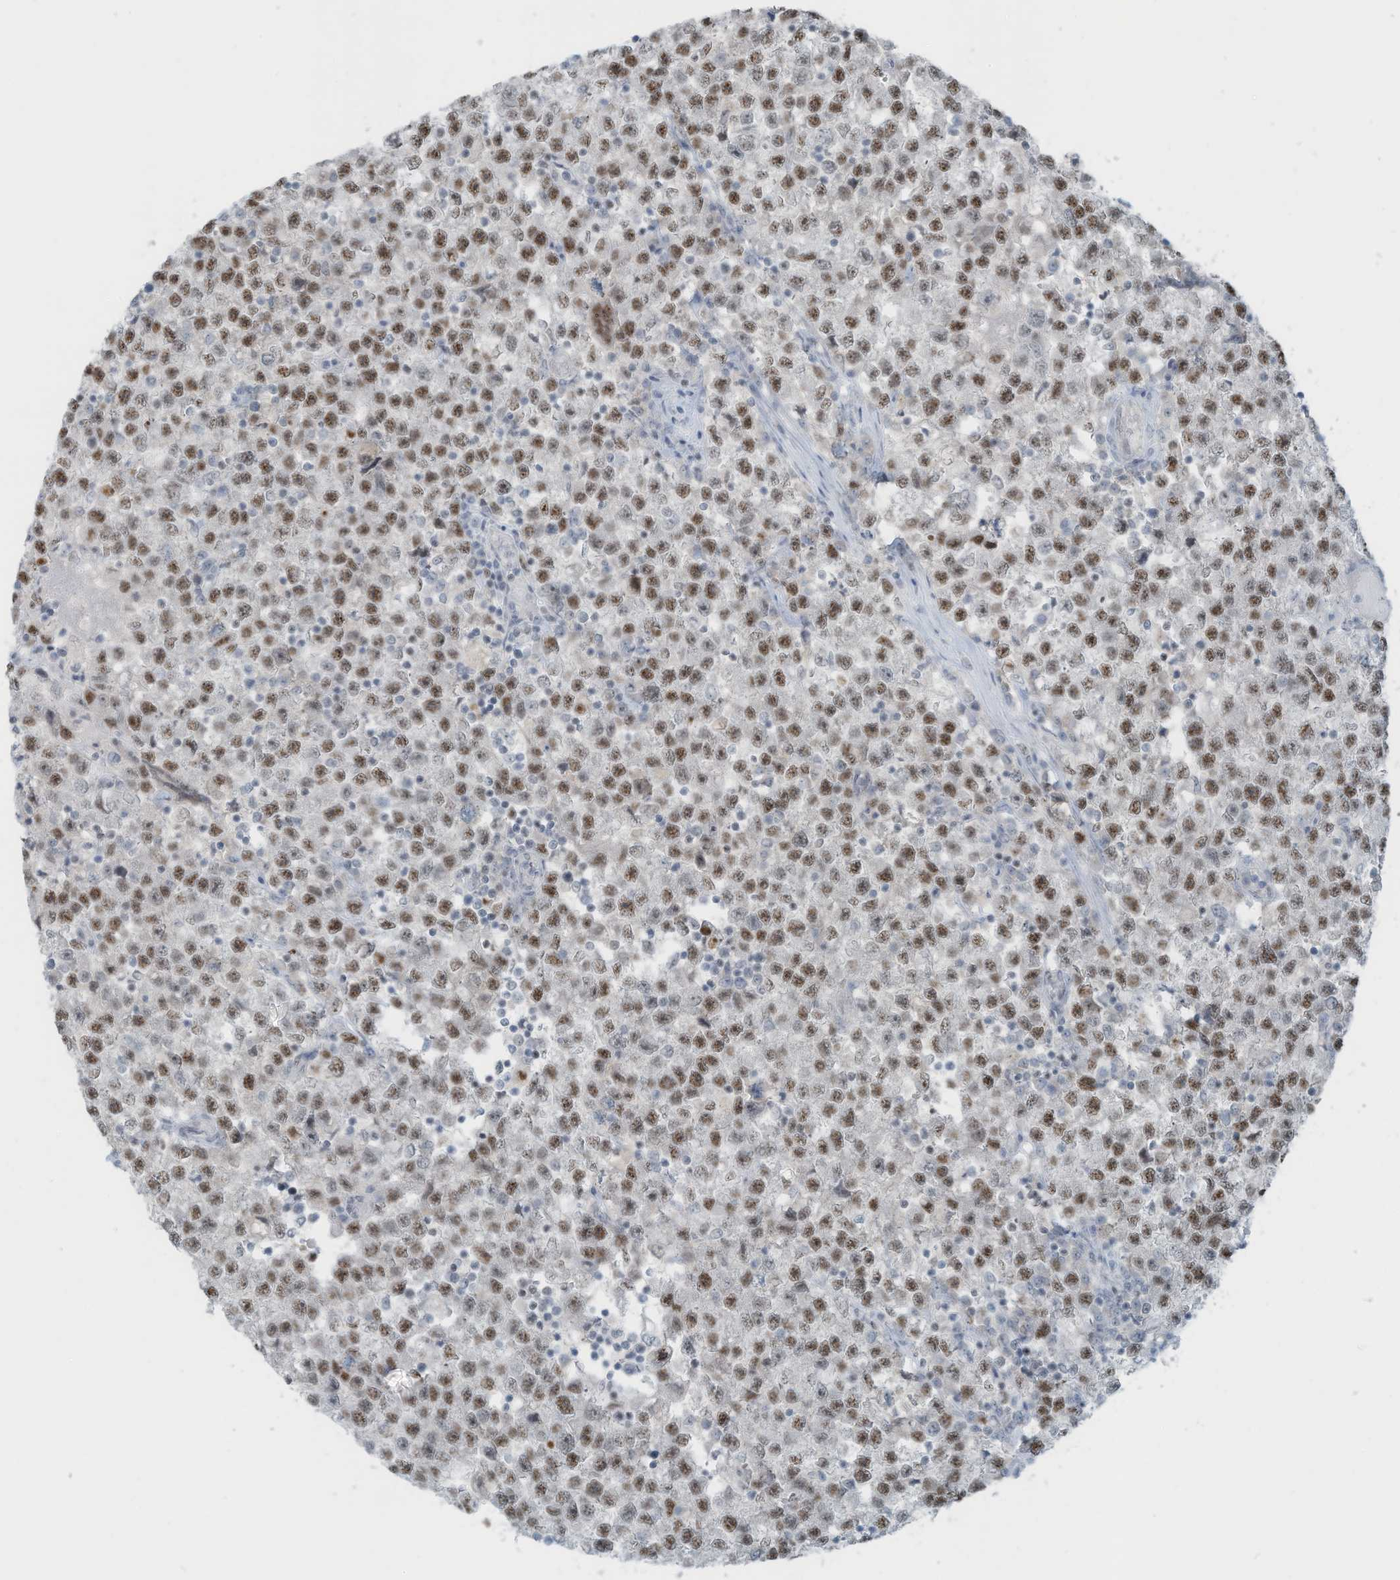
{"staining": {"intensity": "strong", "quantity": ">75%", "location": "nuclear"}, "tissue": "testis cancer", "cell_type": "Tumor cells", "image_type": "cancer", "snomed": [{"axis": "morphology", "description": "Seminoma, NOS"}, {"axis": "topography", "description": "Testis"}], "caption": "Immunohistochemical staining of testis seminoma demonstrates high levels of strong nuclear protein positivity in about >75% of tumor cells. The staining was performed using DAB to visualize the protein expression in brown, while the nuclei were stained in blue with hematoxylin (Magnification: 20x).", "gene": "WRNIP1", "patient": {"sex": "male", "age": 22}}